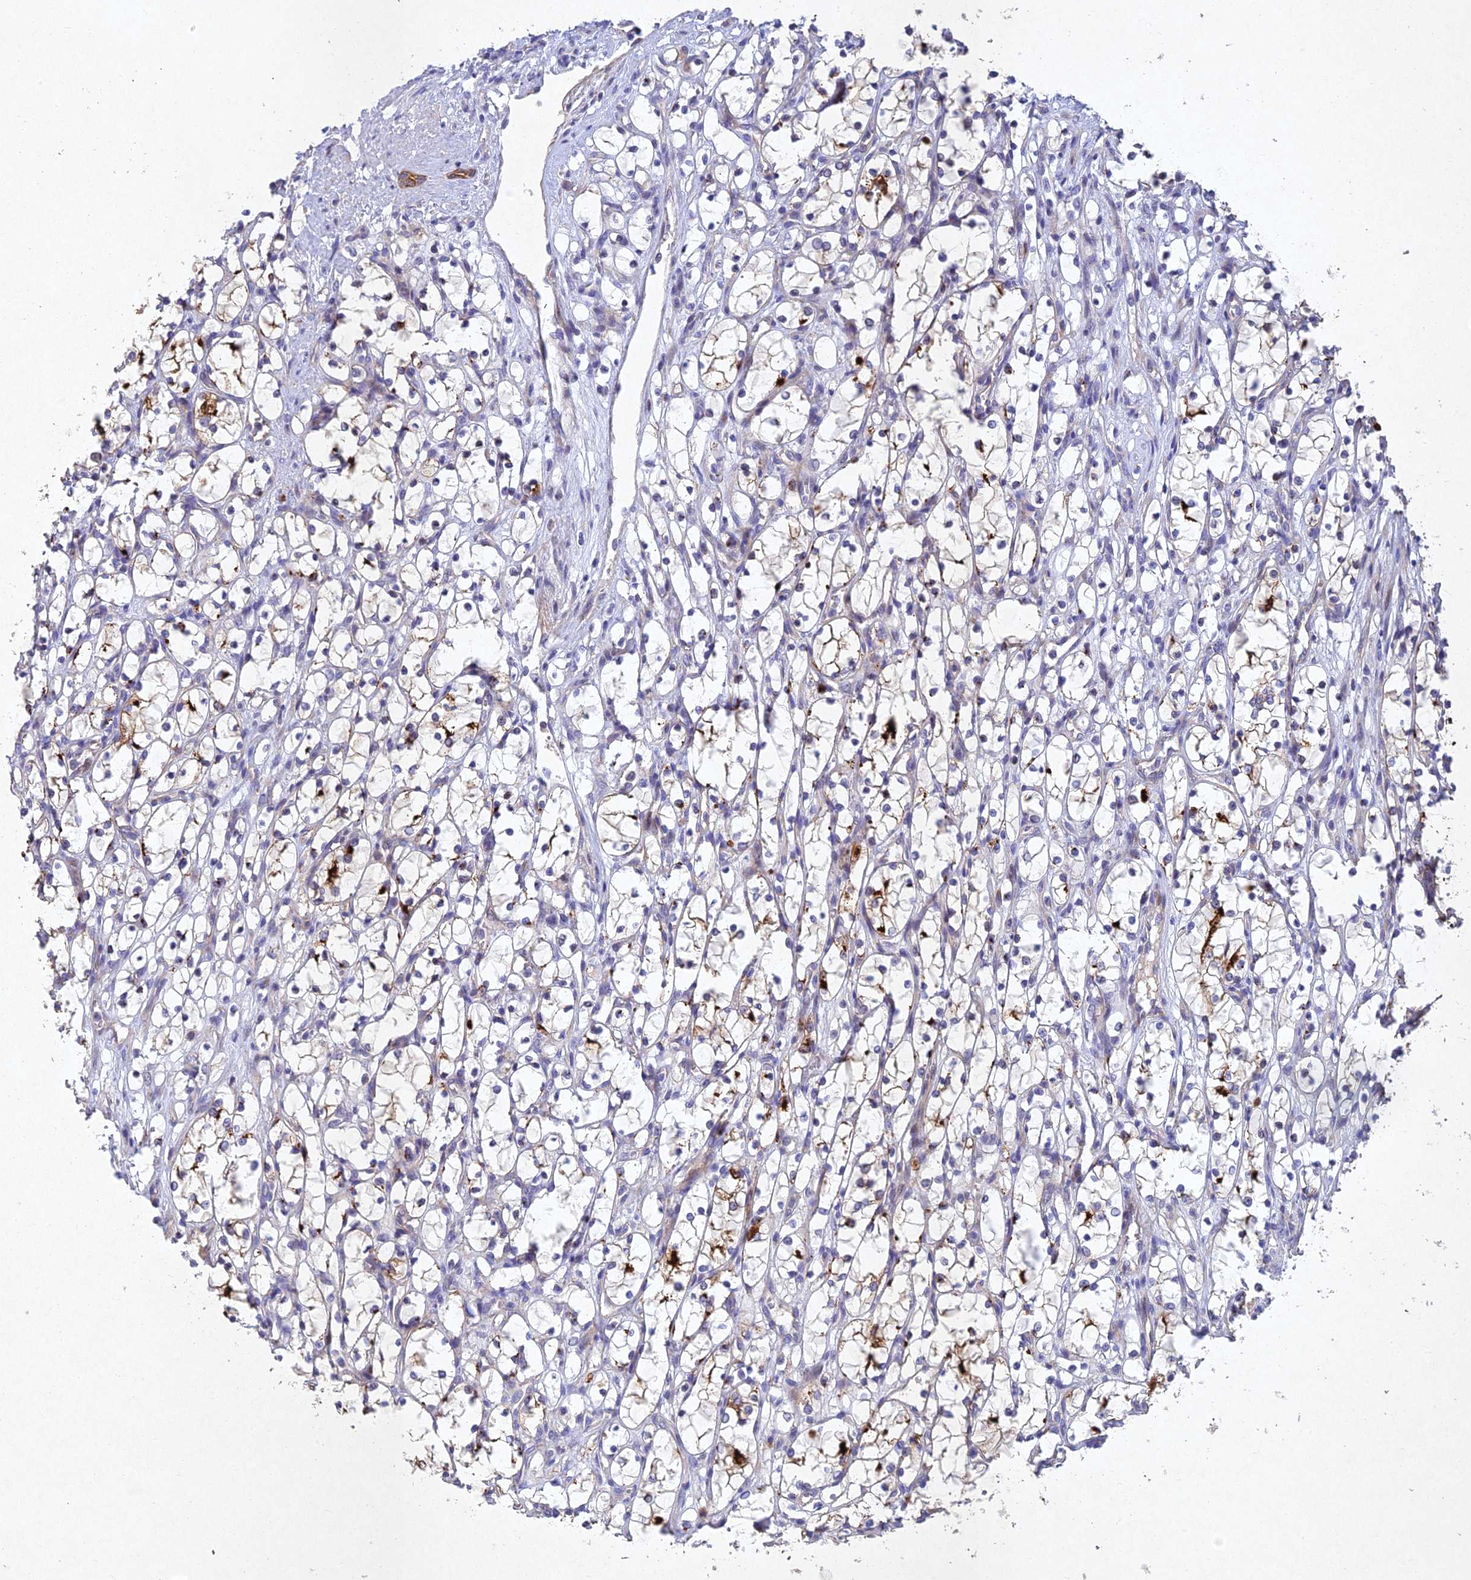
{"staining": {"intensity": "strong", "quantity": "<25%", "location": "cytoplasmic/membranous"}, "tissue": "renal cancer", "cell_type": "Tumor cells", "image_type": "cancer", "snomed": [{"axis": "morphology", "description": "Adenocarcinoma, NOS"}, {"axis": "topography", "description": "Kidney"}], "caption": "A brown stain highlights strong cytoplasmic/membranous staining of a protein in renal cancer tumor cells. The protein is shown in brown color, while the nuclei are stained blue.", "gene": "NSMCE1", "patient": {"sex": "female", "age": 69}}